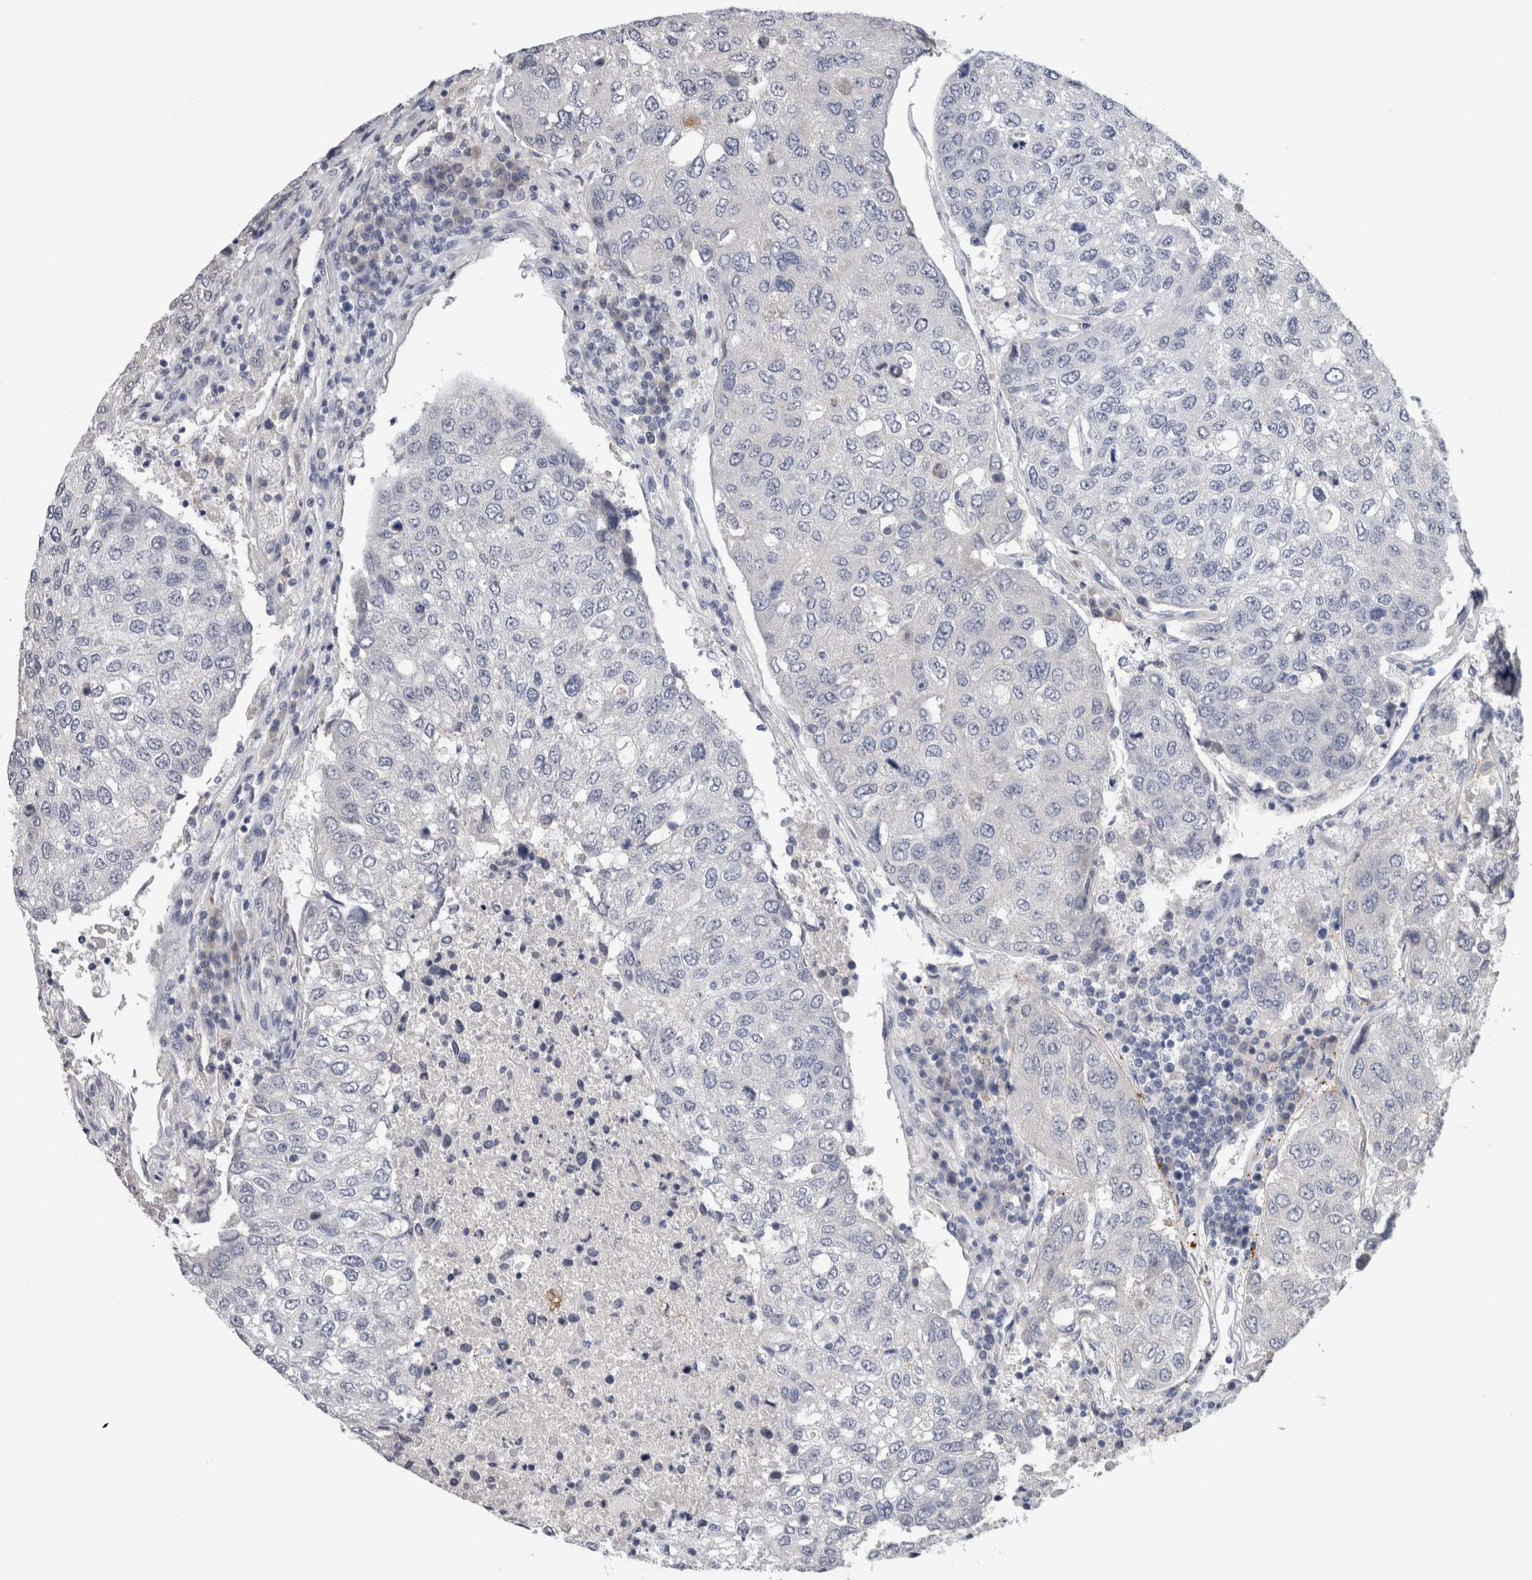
{"staining": {"intensity": "negative", "quantity": "none", "location": "none"}, "tissue": "urothelial cancer", "cell_type": "Tumor cells", "image_type": "cancer", "snomed": [{"axis": "morphology", "description": "Urothelial carcinoma, High grade"}, {"axis": "topography", "description": "Lymph node"}, {"axis": "topography", "description": "Urinary bladder"}], "caption": "IHC photomicrograph of high-grade urothelial carcinoma stained for a protein (brown), which shows no staining in tumor cells.", "gene": "FABP4", "patient": {"sex": "male", "age": 51}}